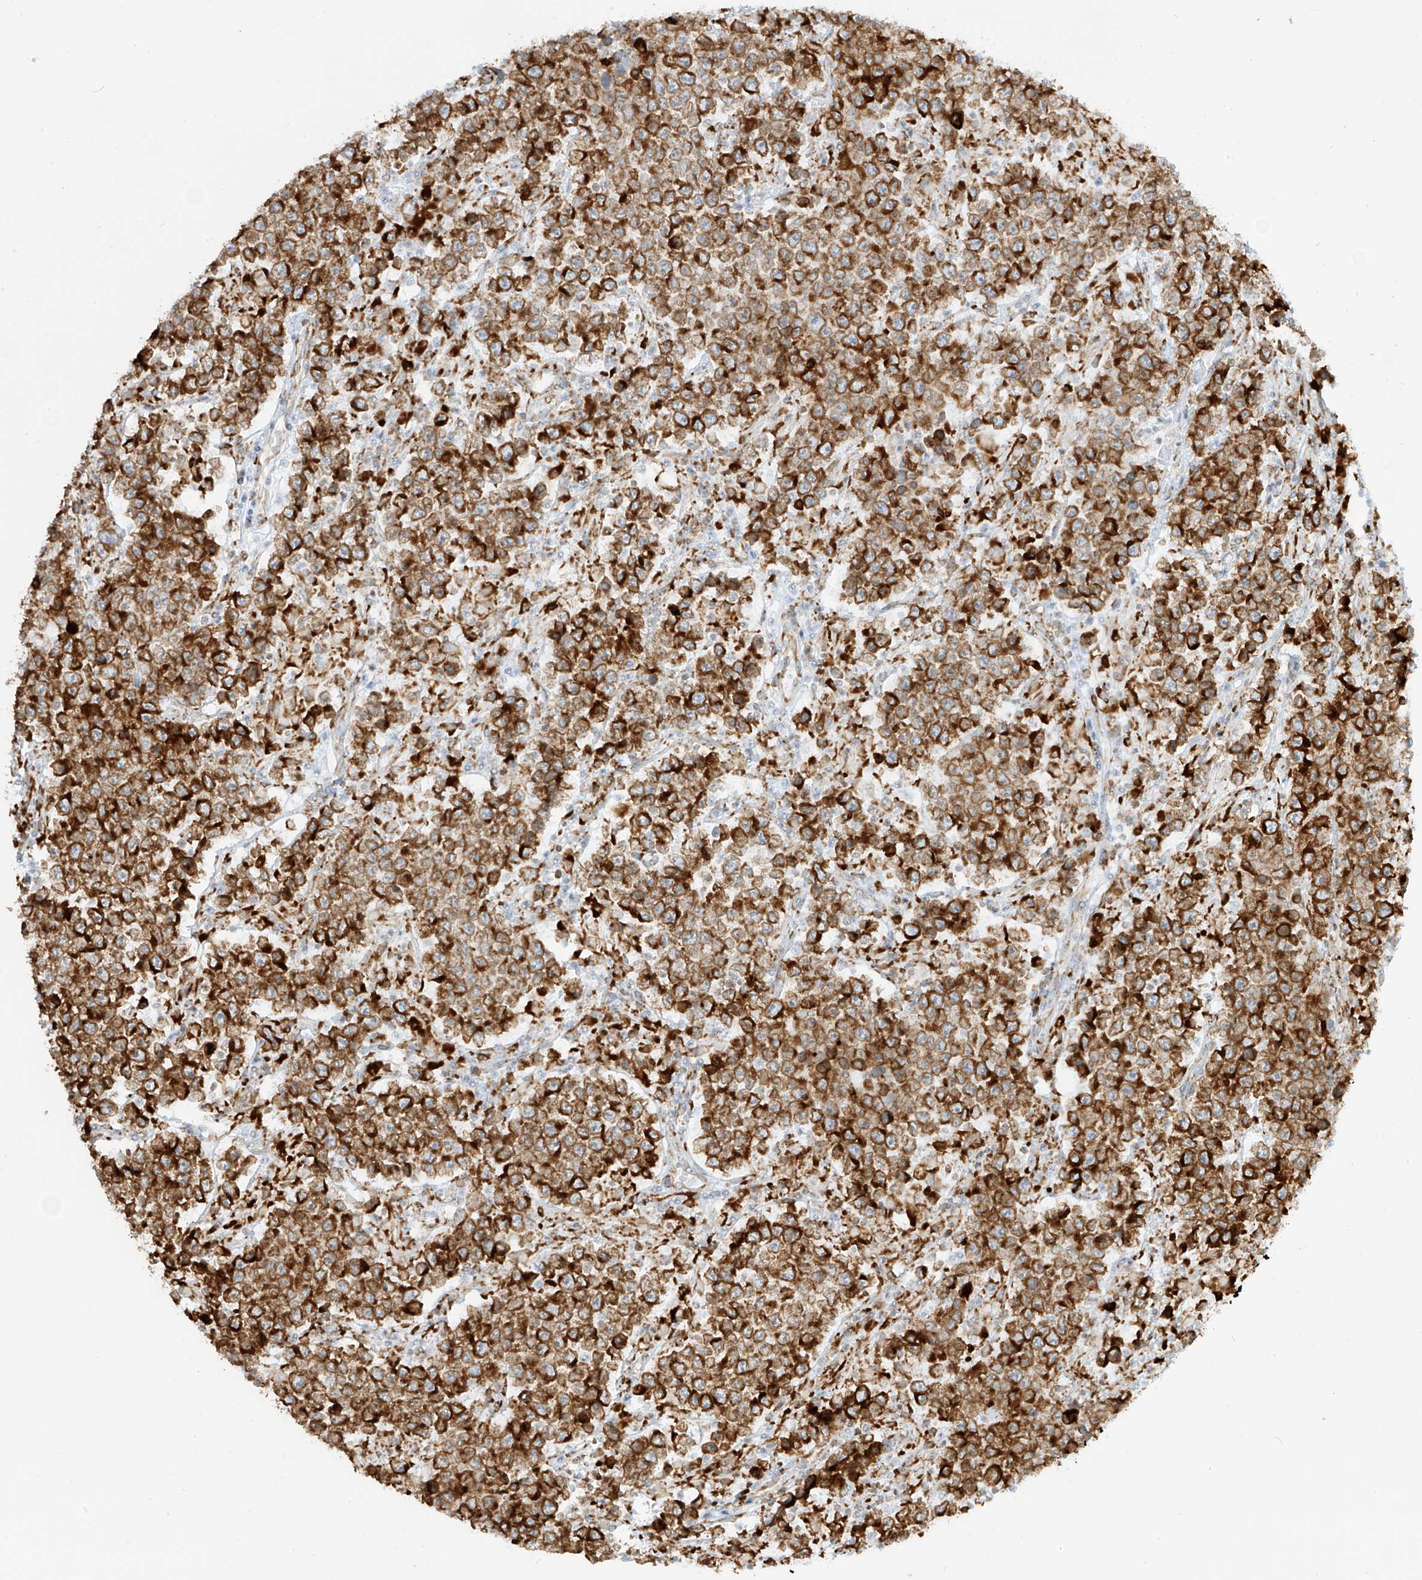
{"staining": {"intensity": "strong", "quantity": ">75%", "location": "cytoplasmic/membranous"}, "tissue": "testis cancer", "cell_type": "Tumor cells", "image_type": "cancer", "snomed": [{"axis": "morphology", "description": "Normal tissue, NOS"}, {"axis": "morphology", "description": "Urothelial carcinoma, High grade"}, {"axis": "morphology", "description": "Seminoma, NOS"}, {"axis": "morphology", "description": "Carcinoma, Embryonal, NOS"}, {"axis": "topography", "description": "Urinary bladder"}, {"axis": "topography", "description": "Testis"}], "caption": "Testis cancer stained with a protein marker displays strong staining in tumor cells.", "gene": "LRRC59", "patient": {"sex": "male", "age": 41}}